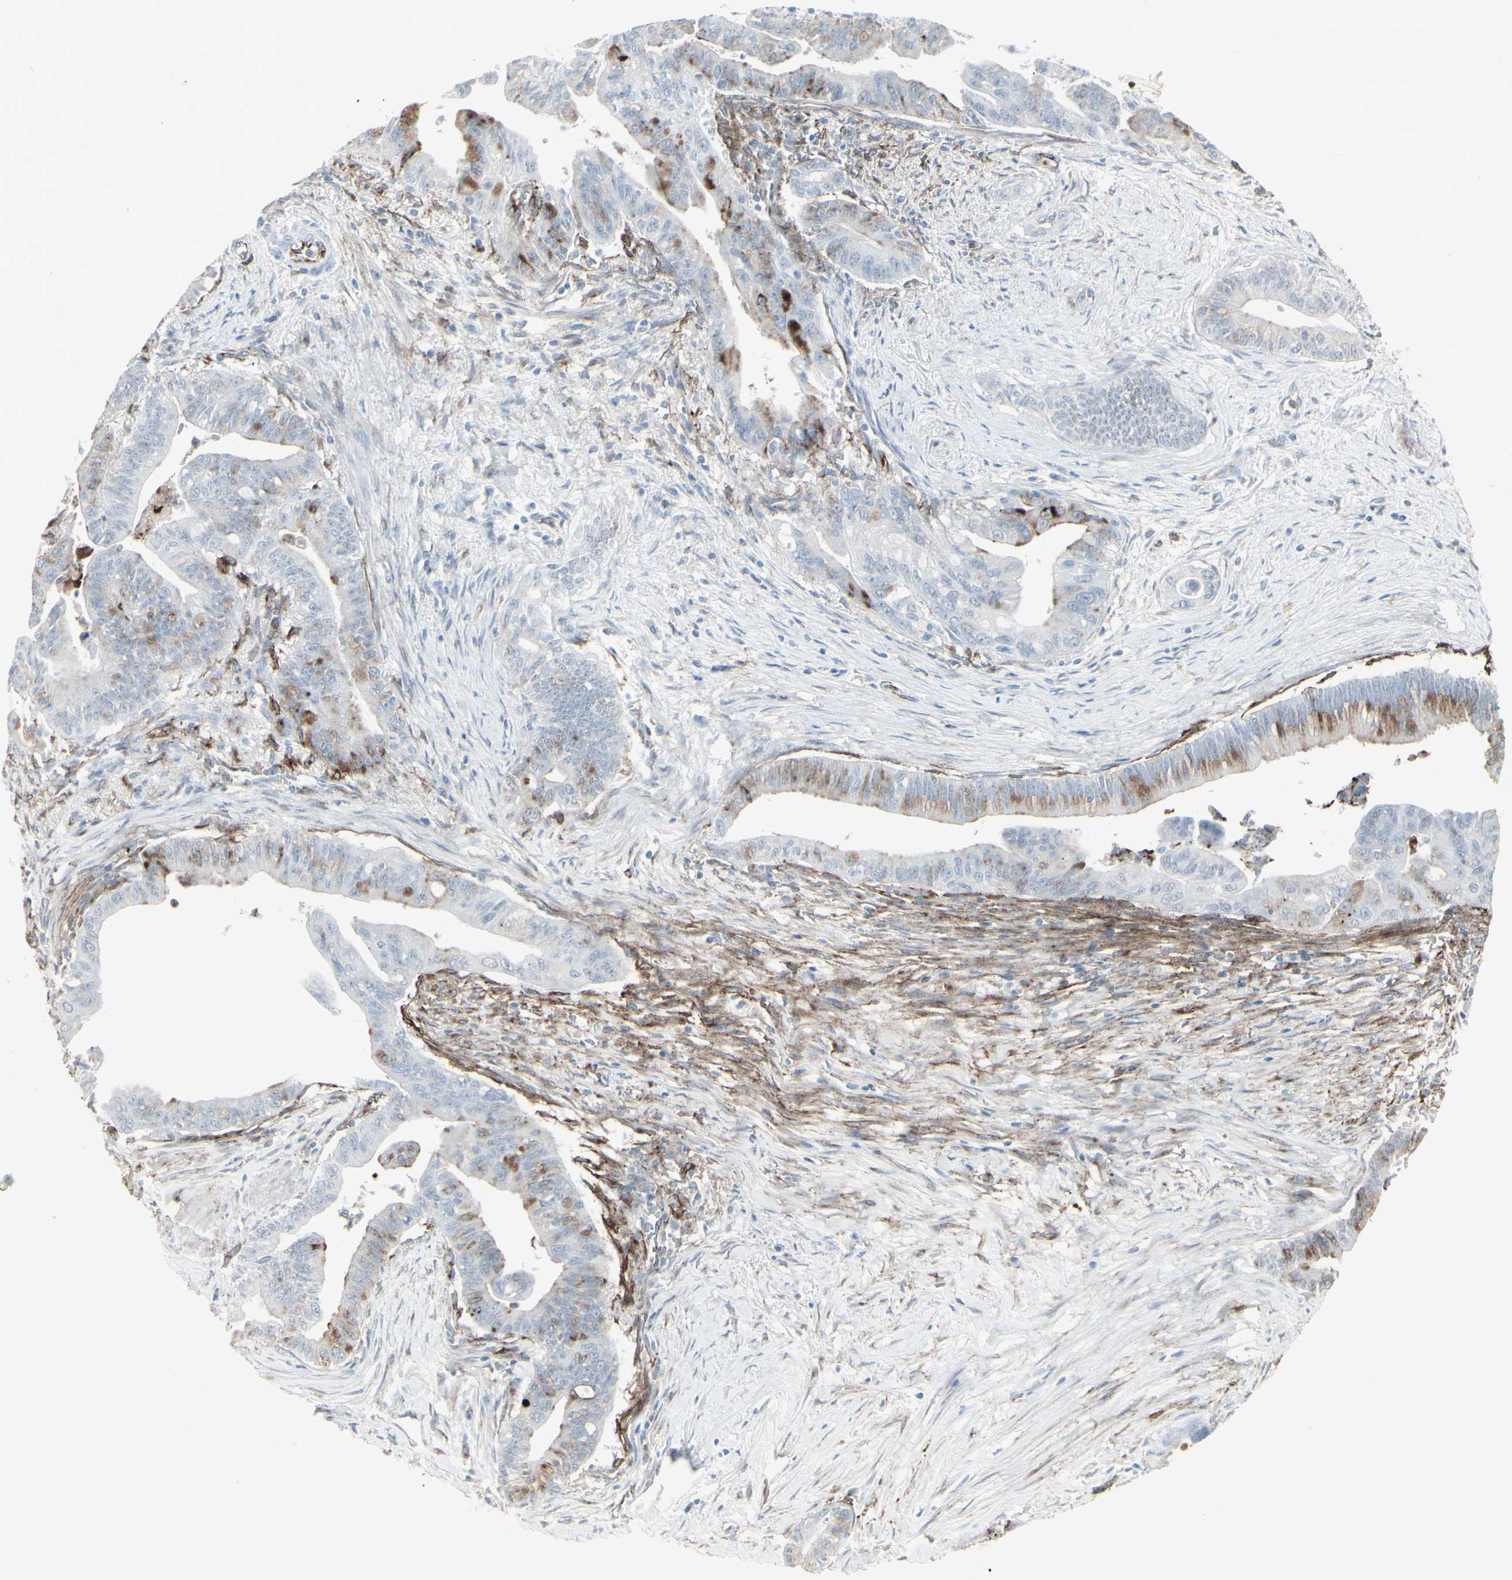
{"staining": {"intensity": "weak", "quantity": "<25%", "location": "cytoplasmic/membranous"}, "tissue": "pancreatic cancer", "cell_type": "Tumor cells", "image_type": "cancer", "snomed": [{"axis": "morphology", "description": "Adenocarcinoma, NOS"}, {"axis": "topography", "description": "Pancreas"}], "caption": "This is an immunohistochemistry image of human pancreatic cancer (adenocarcinoma). There is no expression in tumor cells.", "gene": "GJA1", "patient": {"sex": "male", "age": 70}}